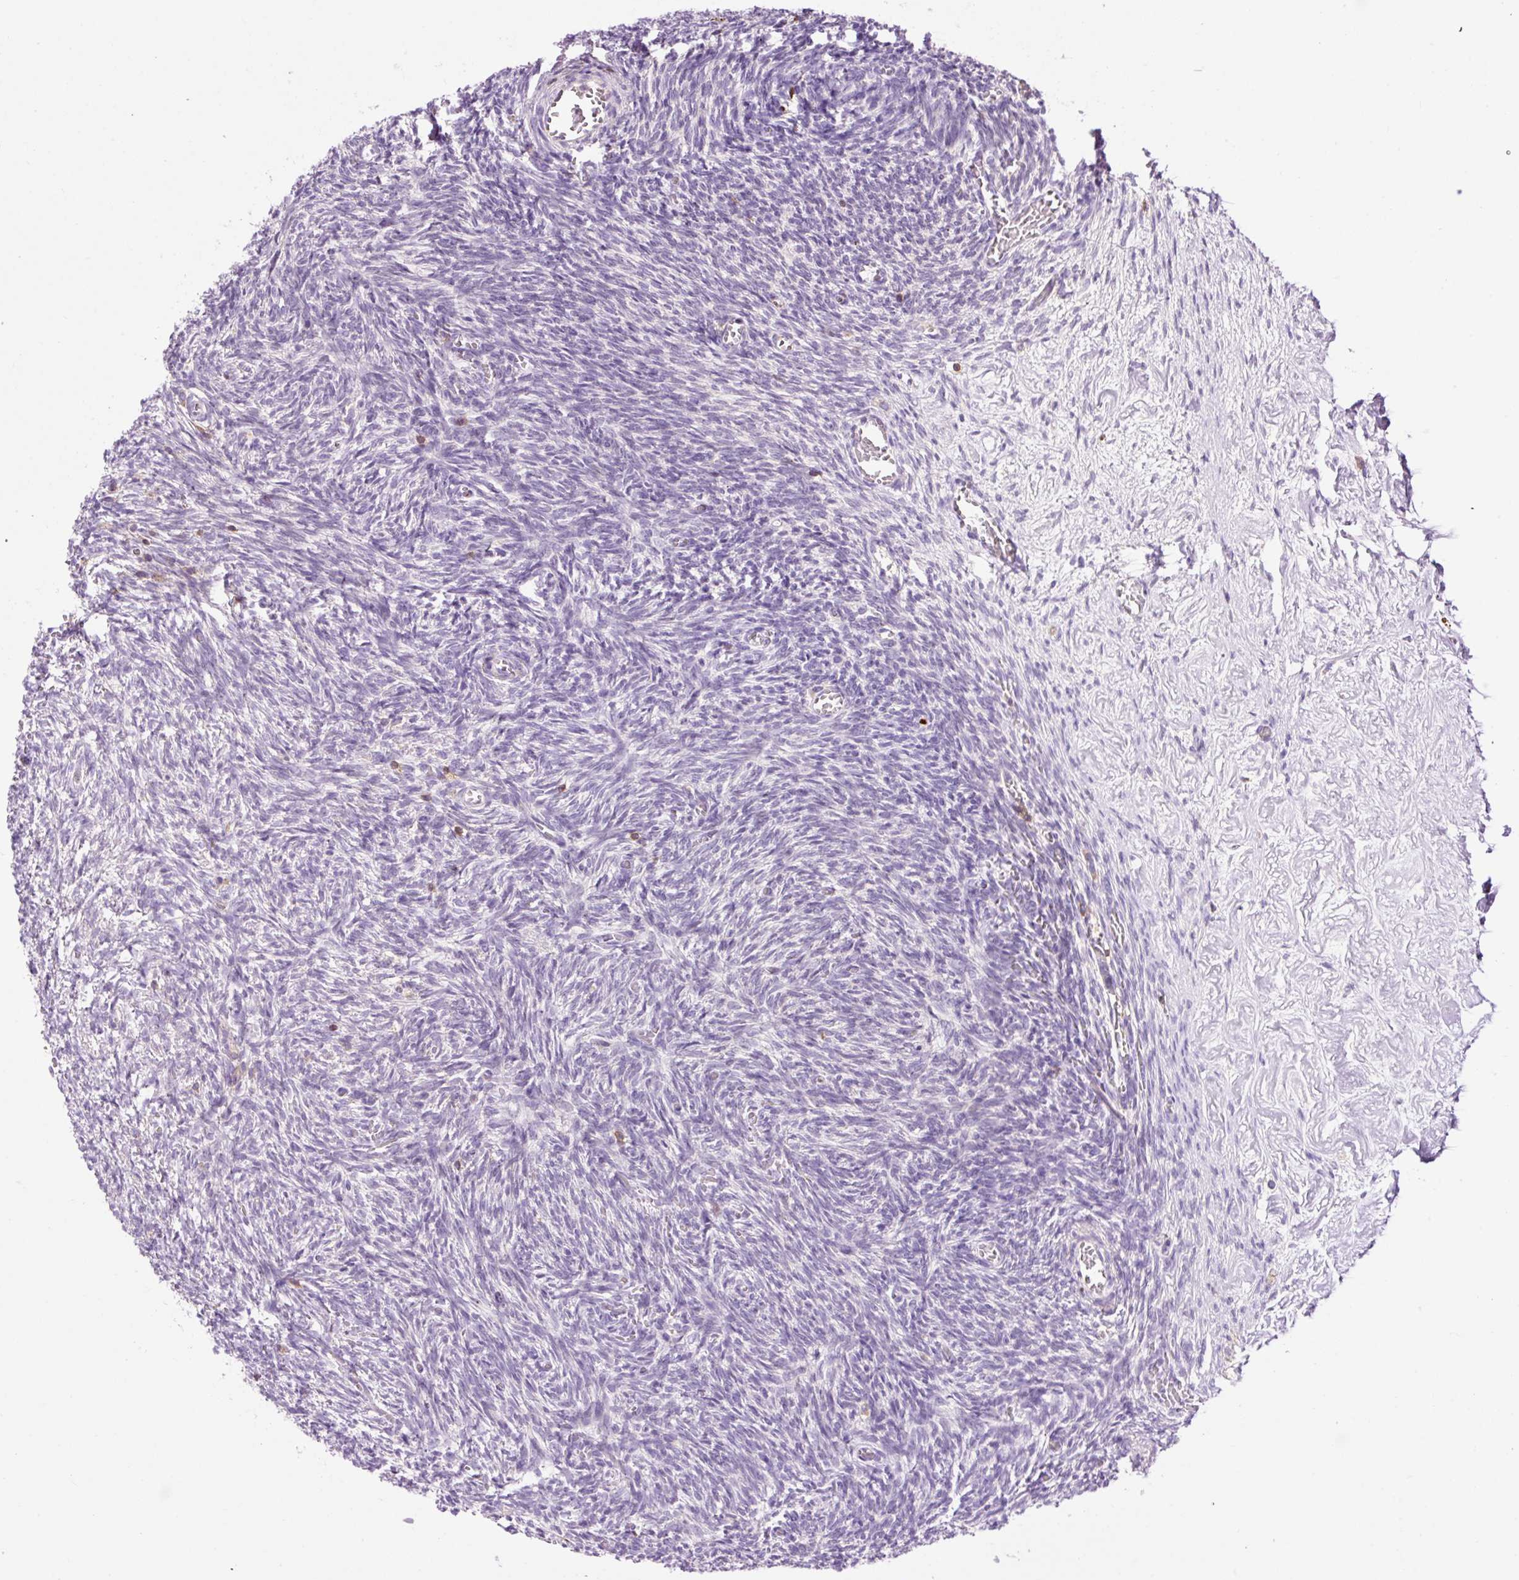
{"staining": {"intensity": "negative", "quantity": "none", "location": "none"}, "tissue": "ovary", "cell_type": "Ovarian stroma cells", "image_type": "normal", "snomed": [{"axis": "morphology", "description": "Normal tissue, NOS"}, {"axis": "topography", "description": "Ovary"}], "caption": "This is an immunohistochemistry (IHC) photomicrograph of benign ovary. There is no expression in ovarian stroma cells.", "gene": "CD83", "patient": {"sex": "female", "age": 67}}